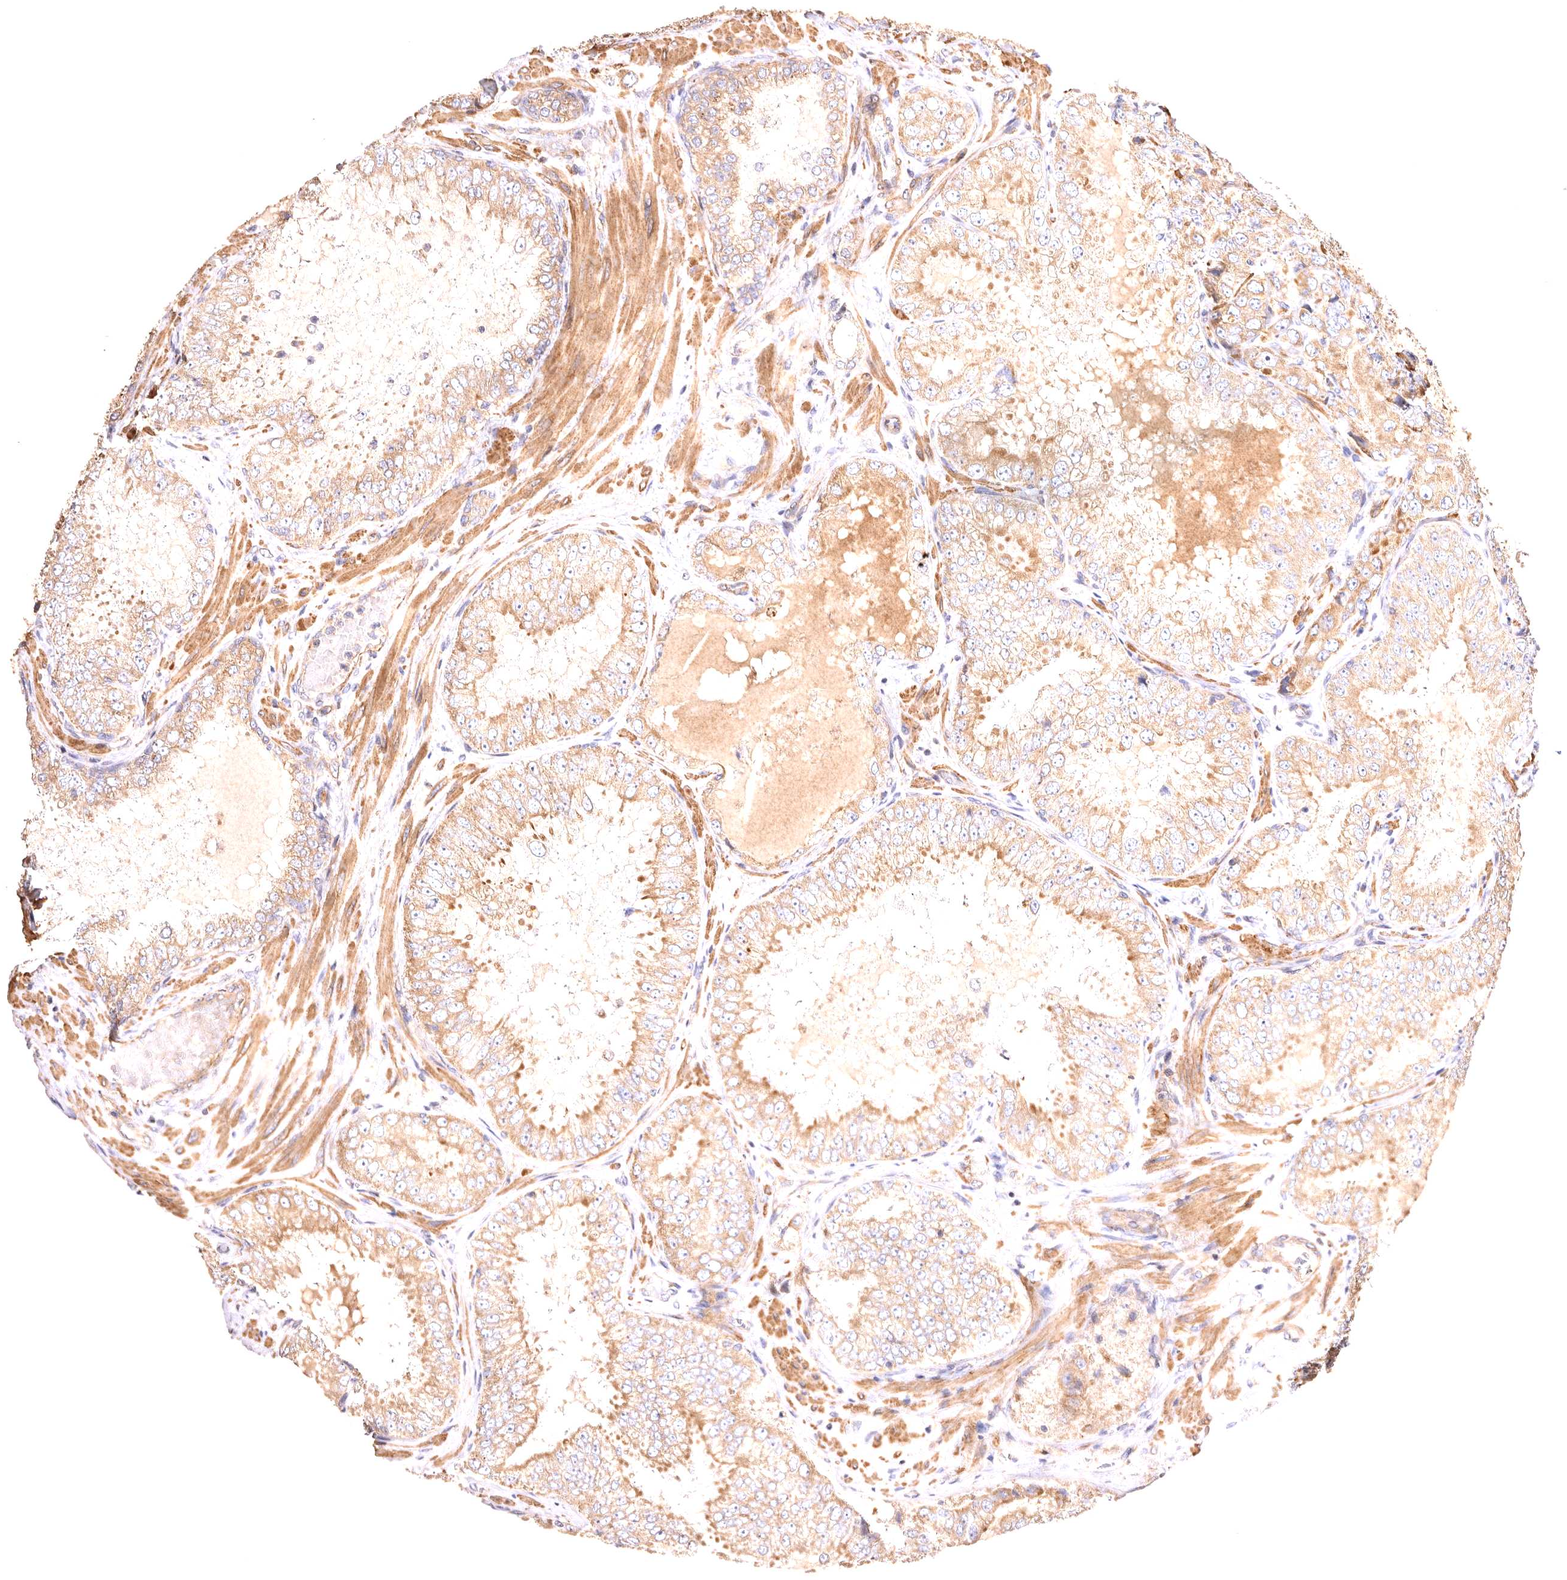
{"staining": {"intensity": "moderate", "quantity": ">75%", "location": "cytoplasmic/membranous"}, "tissue": "prostate cancer", "cell_type": "Tumor cells", "image_type": "cancer", "snomed": [{"axis": "morphology", "description": "Adenocarcinoma, High grade"}, {"axis": "topography", "description": "Prostate"}], "caption": "High-power microscopy captured an IHC photomicrograph of adenocarcinoma (high-grade) (prostate), revealing moderate cytoplasmic/membranous staining in about >75% of tumor cells.", "gene": "VPS45", "patient": {"sex": "male", "age": 58}}